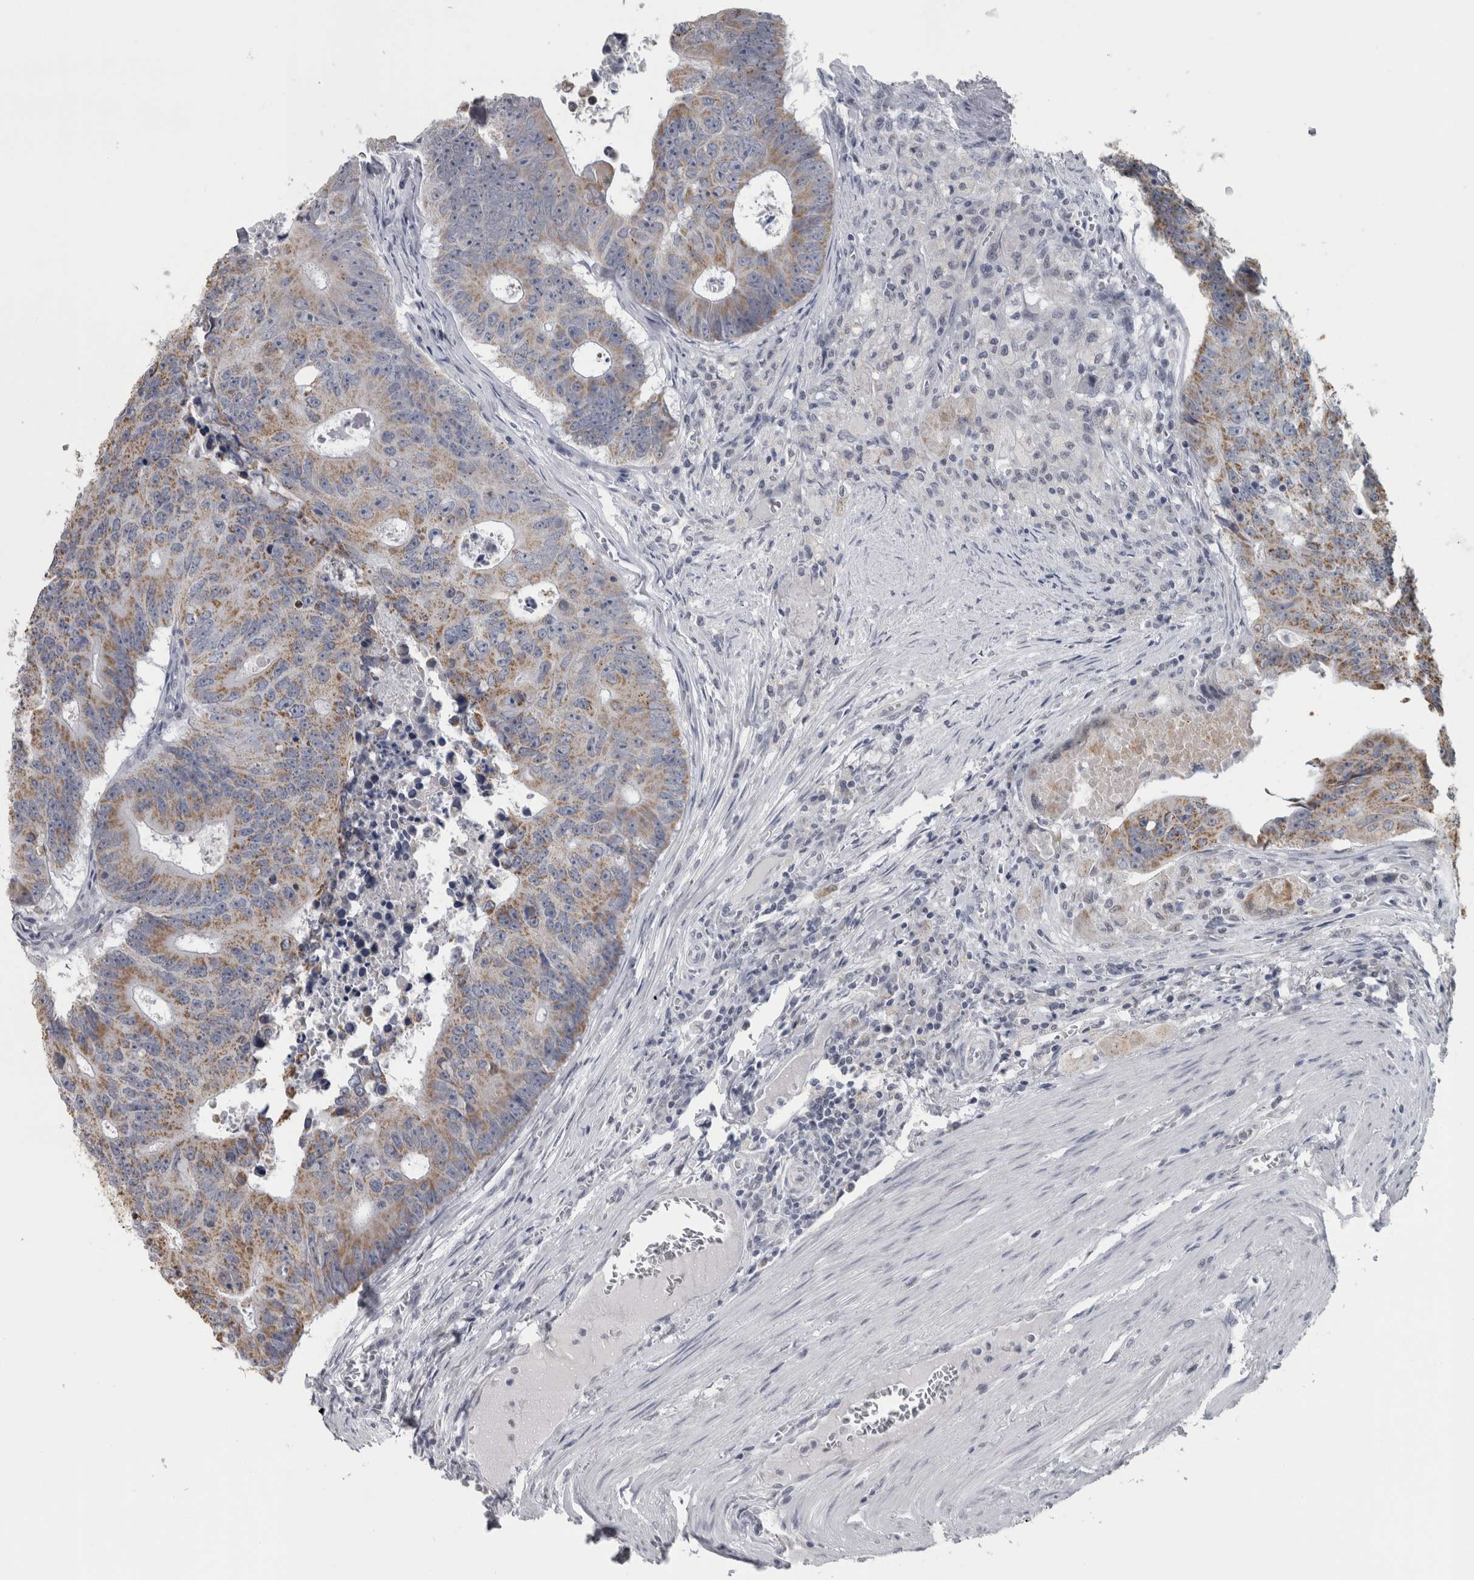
{"staining": {"intensity": "weak", "quantity": ">75%", "location": "cytoplasmic/membranous"}, "tissue": "colorectal cancer", "cell_type": "Tumor cells", "image_type": "cancer", "snomed": [{"axis": "morphology", "description": "Adenocarcinoma, NOS"}, {"axis": "topography", "description": "Colon"}], "caption": "This image displays colorectal adenocarcinoma stained with immunohistochemistry to label a protein in brown. The cytoplasmic/membranous of tumor cells show weak positivity for the protein. Nuclei are counter-stained blue.", "gene": "OR2K2", "patient": {"sex": "male", "age": 87}}